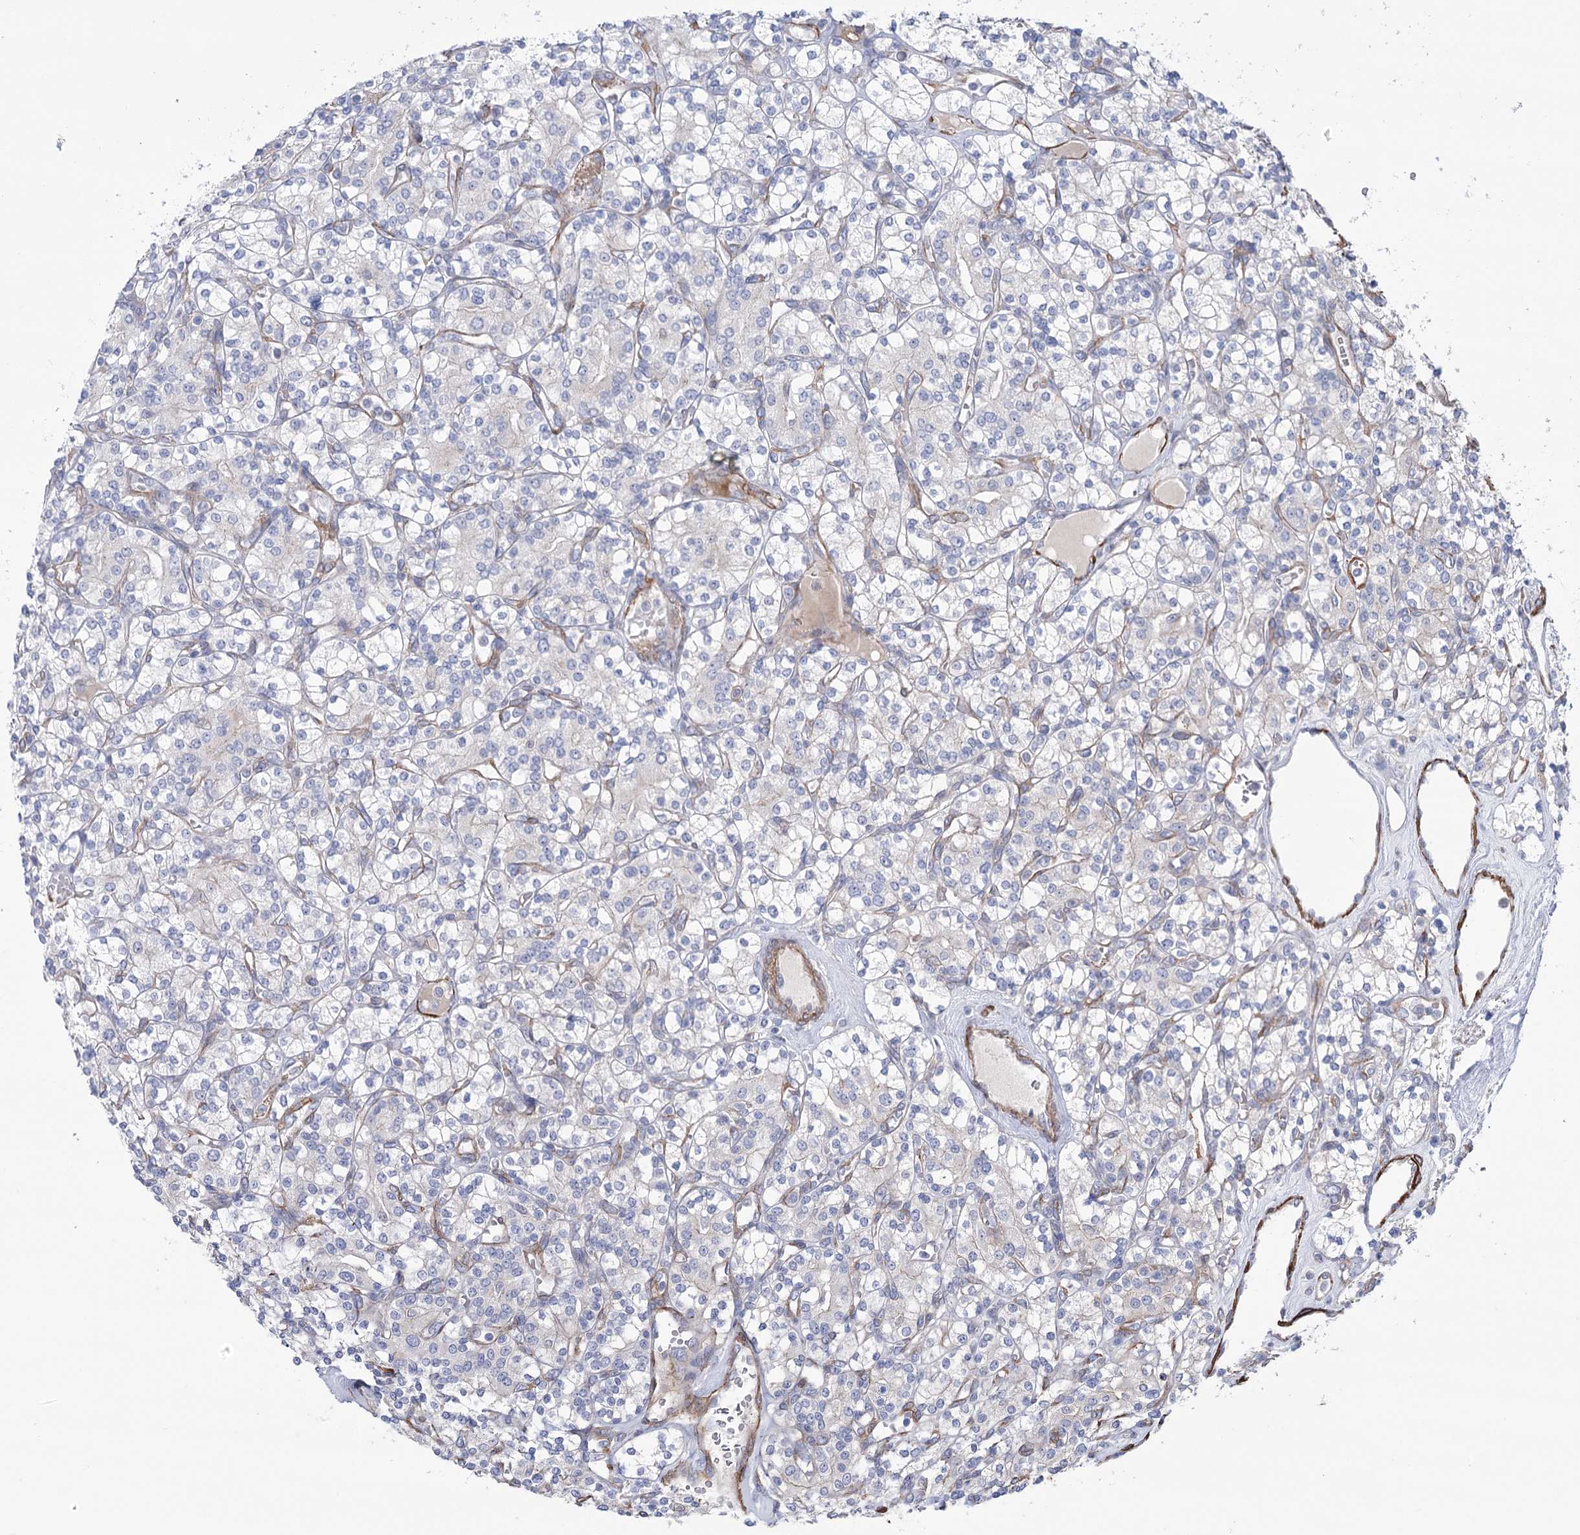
{"staining": {"intensity": "negative", "quantity": "none", "location": "none"}, "tissue": "renal cancer", "cell_type": "Tumor cells", "image_type": "cancer", "snomed": [{"axis": "morphology", "description": "Adenocarcinoma, NOS"}, {"axis": "topography", "description": "Kidney"}], "caption": "Renal cancer stained for a protein using IHC reveals no staining tumor cells.", "gene": "WASHC3", "patient": {"sex": "male", "age": 77}}